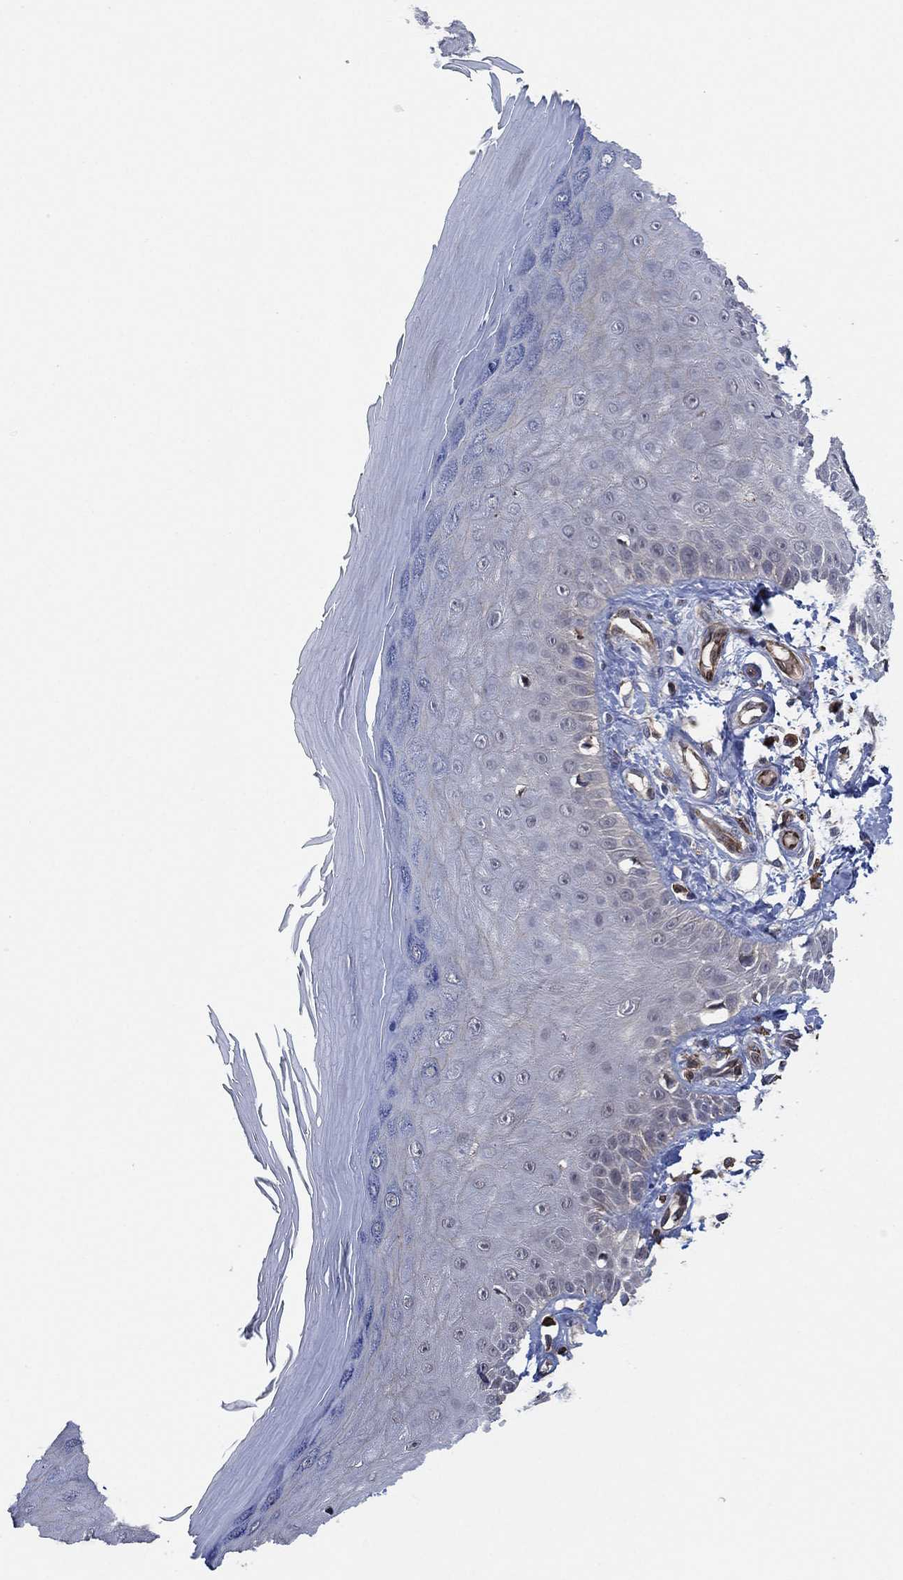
{"staining": {"intensity": "negative", "quantity": "none", "location": "none"}, "tissue": "skin", "cell_type": "Fibroblasts", "image_type": "normal", "snomed": [{"axis": "morphology", "description": "Normal tissue, NOS"}, {"axis": "morphology", "description": "Inflammation, NOS"}, {"axis": "morphology", "description": "Fibrosis, NOS"}, {"axis": "topography", "description": "Skin"}], "caption": "IHC photomicrograph of unremarkable skin: skin stained with DAB shows no significant protein expression in fibroblasts.", "gene": "FES", "patient": {"sex": "male", "age": 71}}